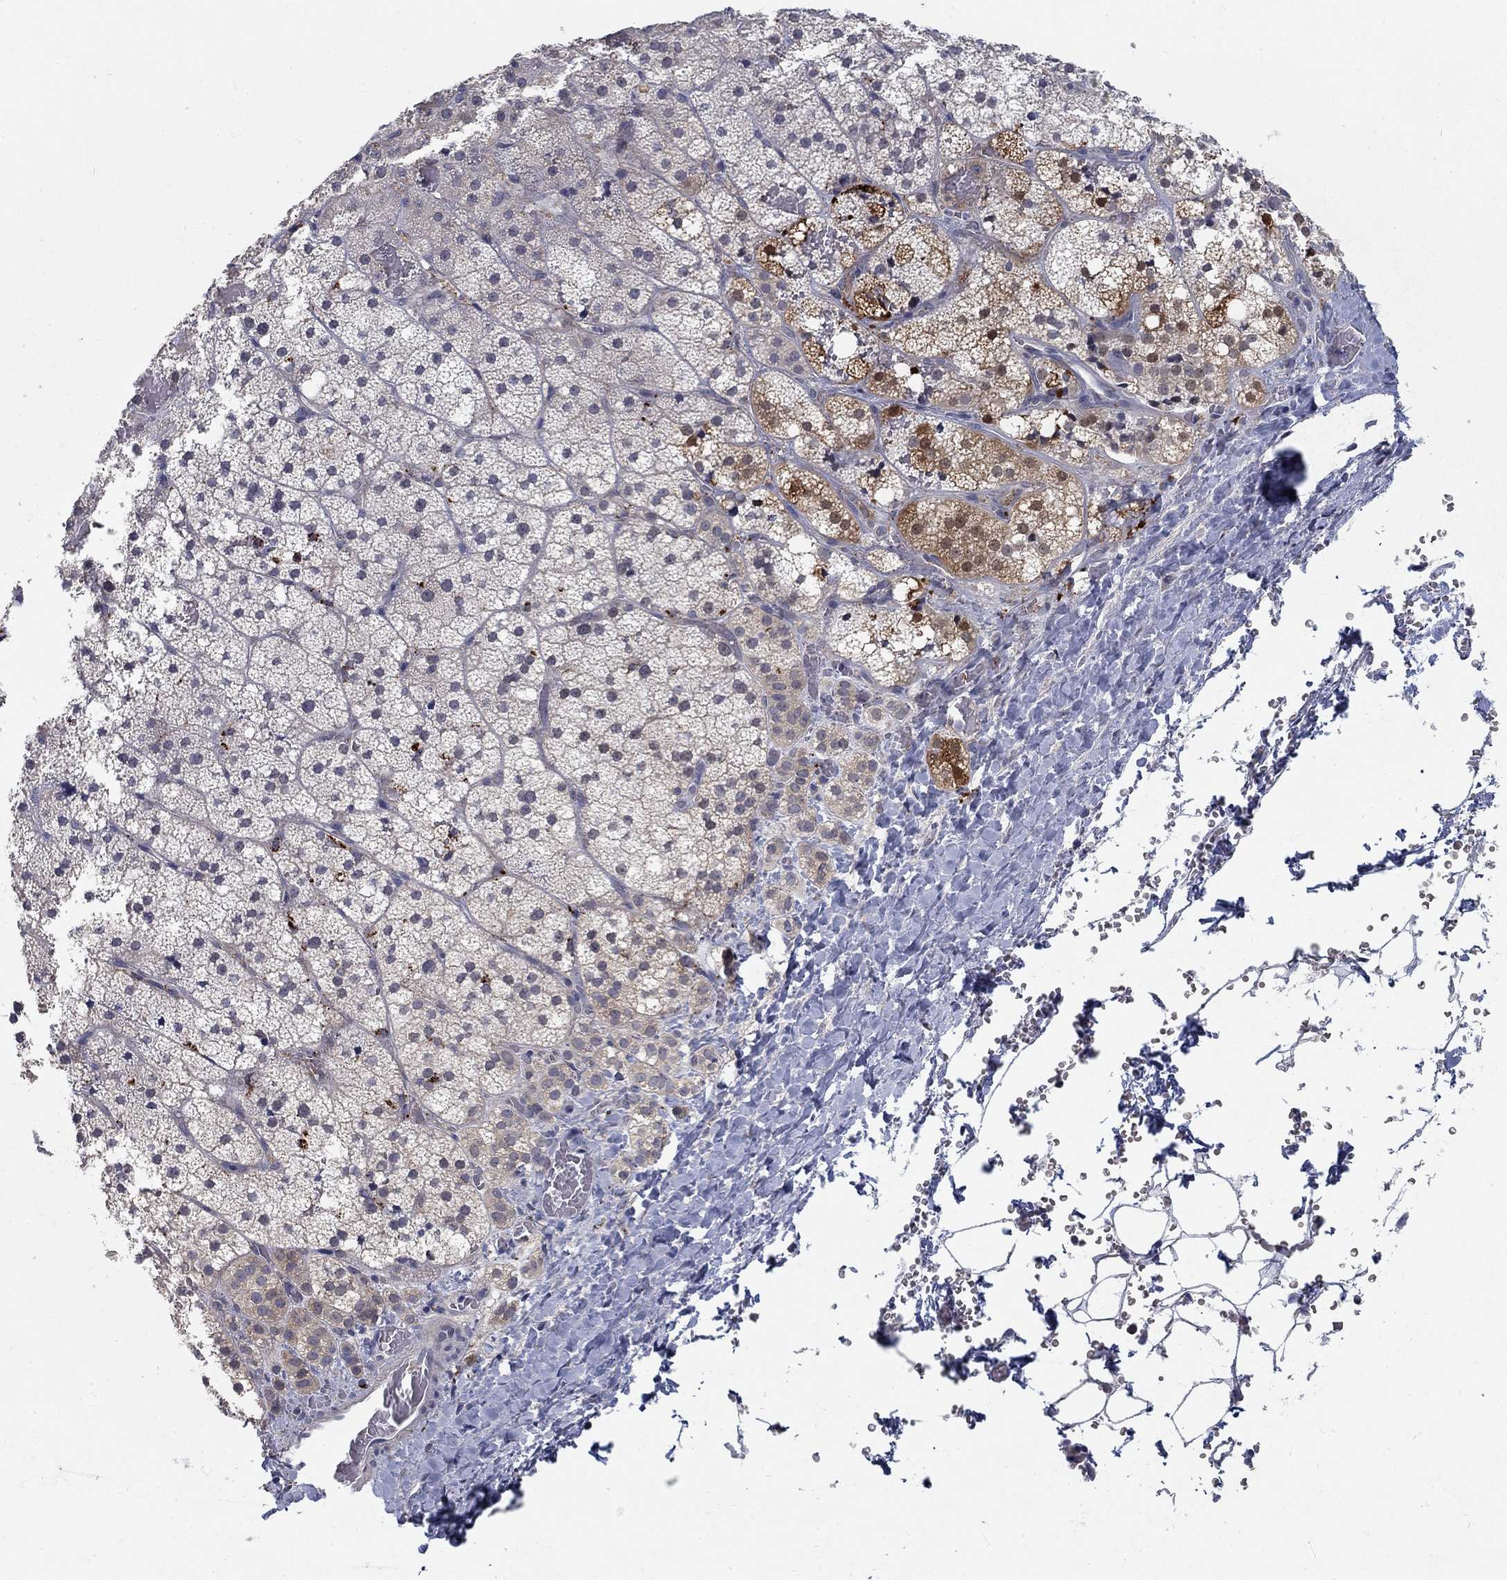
{"staining": {"intensity": "strong", "quantity": "<25%", "location": "cytoplasmic/membranous,nuclear"}, "tissue": "adrenal gland", "cell_type": "Glandular cells", "image_type": "normal", "snomed": [{"axis": "morphology", "description": "Normal tissue, NOS"}, {"axis": "topography", "description": "Adrenal gland"}], "caption": "Adrenal gland stained with DAB immunohistochemistry (IHC) exhibits medium levels of strong cytoplasmic/membranous,nuclear expression in approximately <25% of glandular cells.", "gene": "MTSS2", "patient": {"sex": "male", "age": 53}}